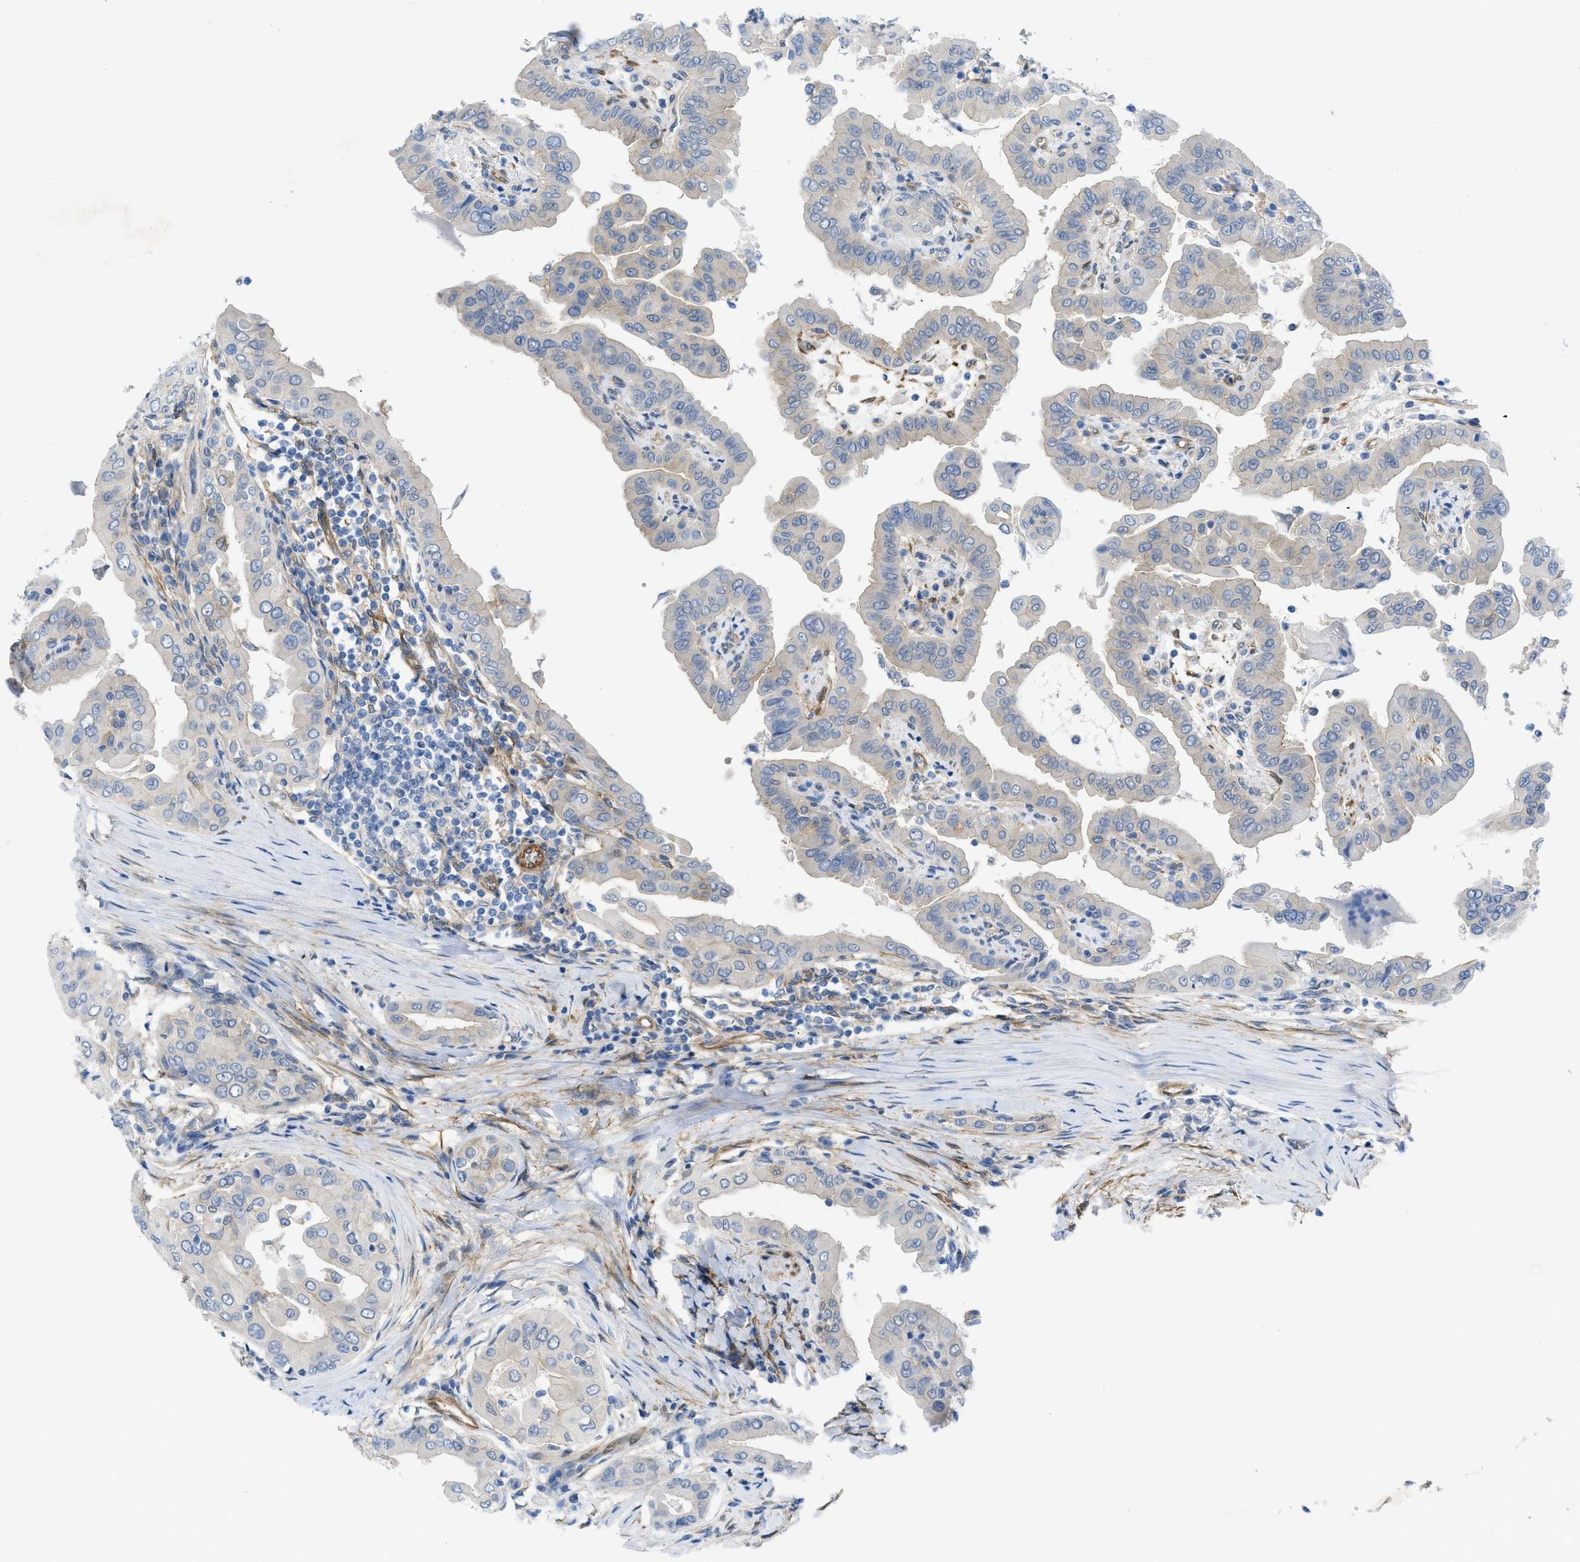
{"staining": {"intensity": "negative", "quantity": "none", "location": "none"}, "tissue": "thyroid cancer", "cell_type": "Tumor cells", "image_type": "cancer", "snomed": [{"axis": "morphology", "description": "Papillary adenocarcinoma, NOS"}, {"axis": "topography", "description": "Thyroid gland"}], "caption": "Immunohistochemical staining of thyroid cancer exhibits no significant staining in tumor cells. (DAB (3,3'-diaminobenzidine) immunohistochemistry with hematoxylin counter stain).", "gene": "PDLIM5", "patient": {"sex": "male", "age": 33}}